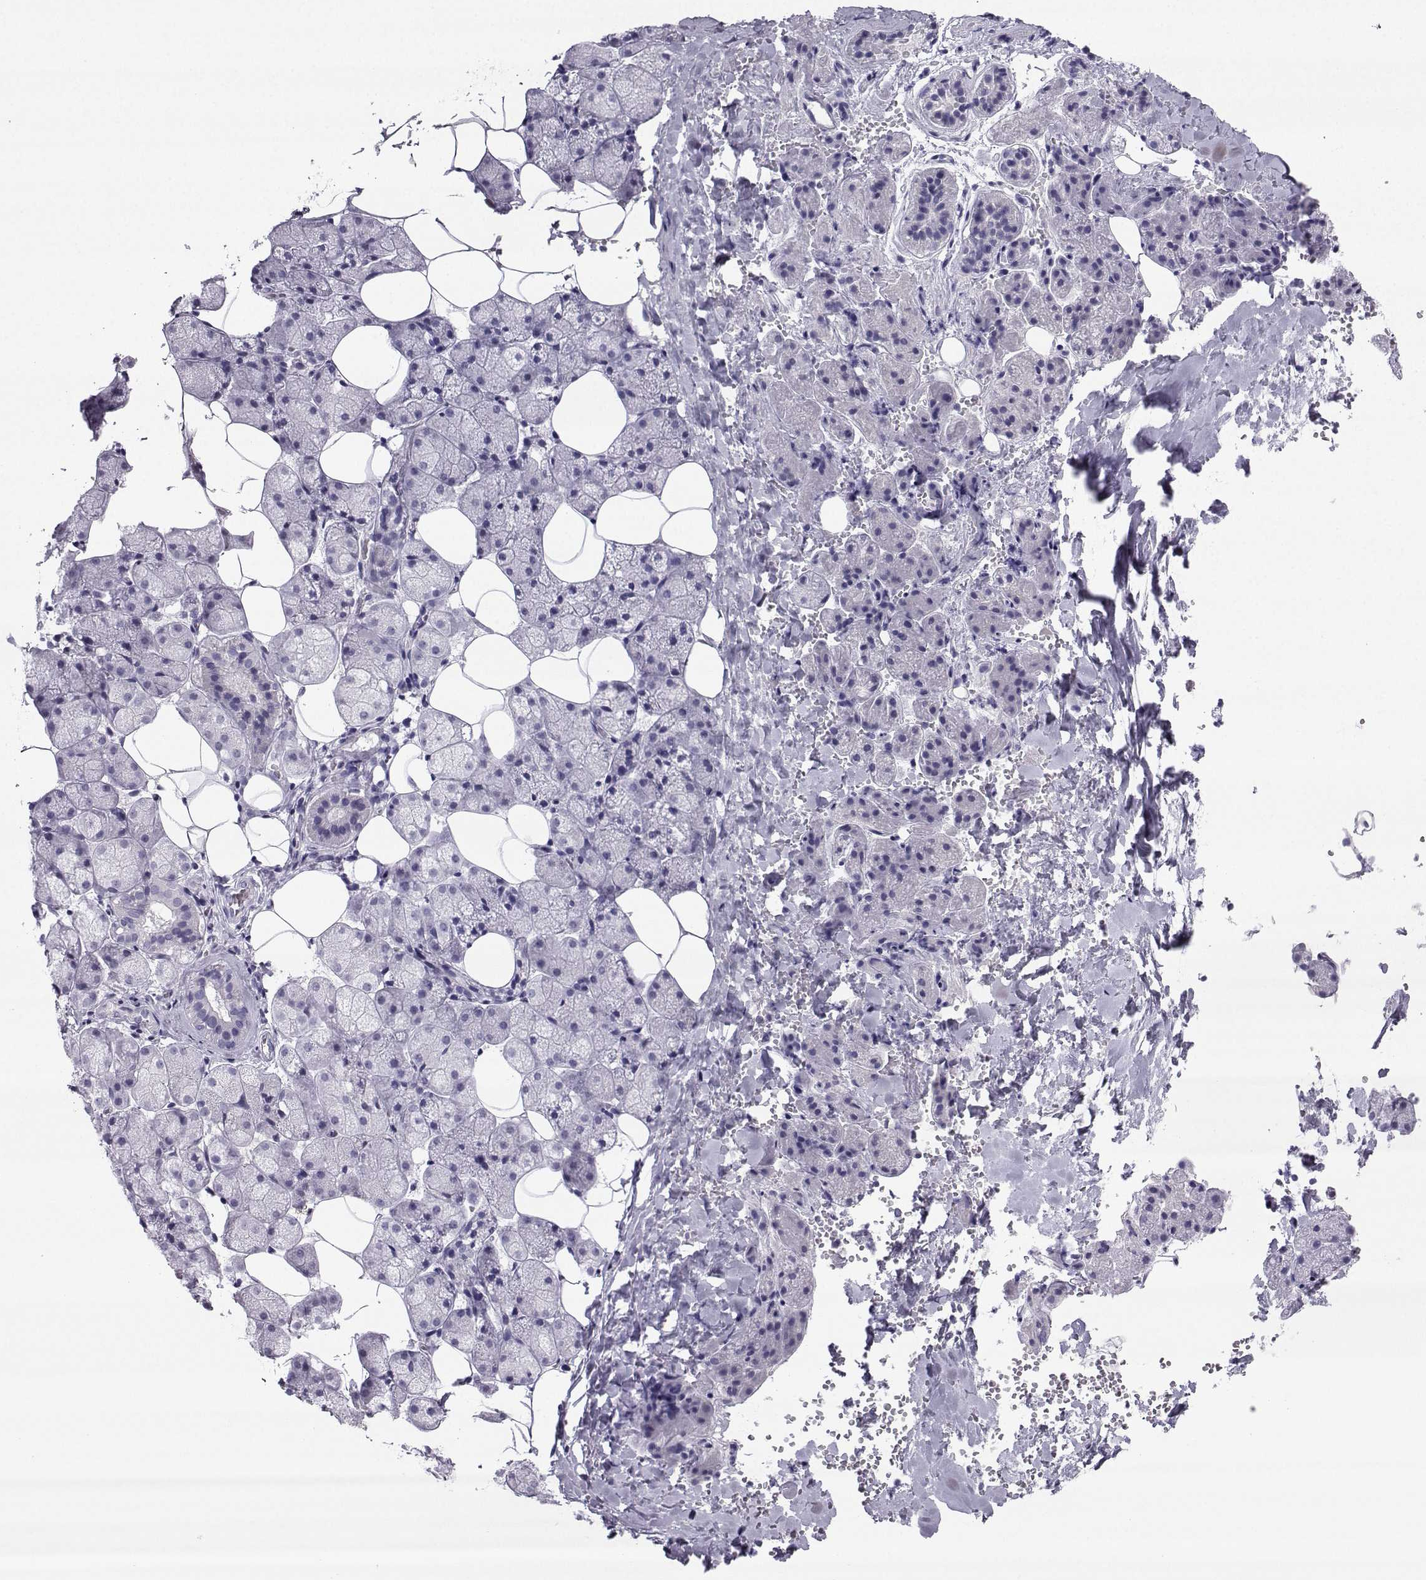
{"staining": {"intensity": "negative", "quantity": "none", "location": "none"}, "tissue": "salivary gland", "cell_type": "Glandular cells", "image_type": "normal", "snomed": [{"axis": "morphology", "description": "Normal tissue, NOS"}, {"axis": "topography", "description": "Salivary gland"}], "caption": "Protein analysis of normal salivary gland reveals no significant positivity in glandular cells. (DAB immunohistochemistry with hematoxylin counter stain).", "gene": "ARMC2", "patient": {"sex": "male", "age": 38}}